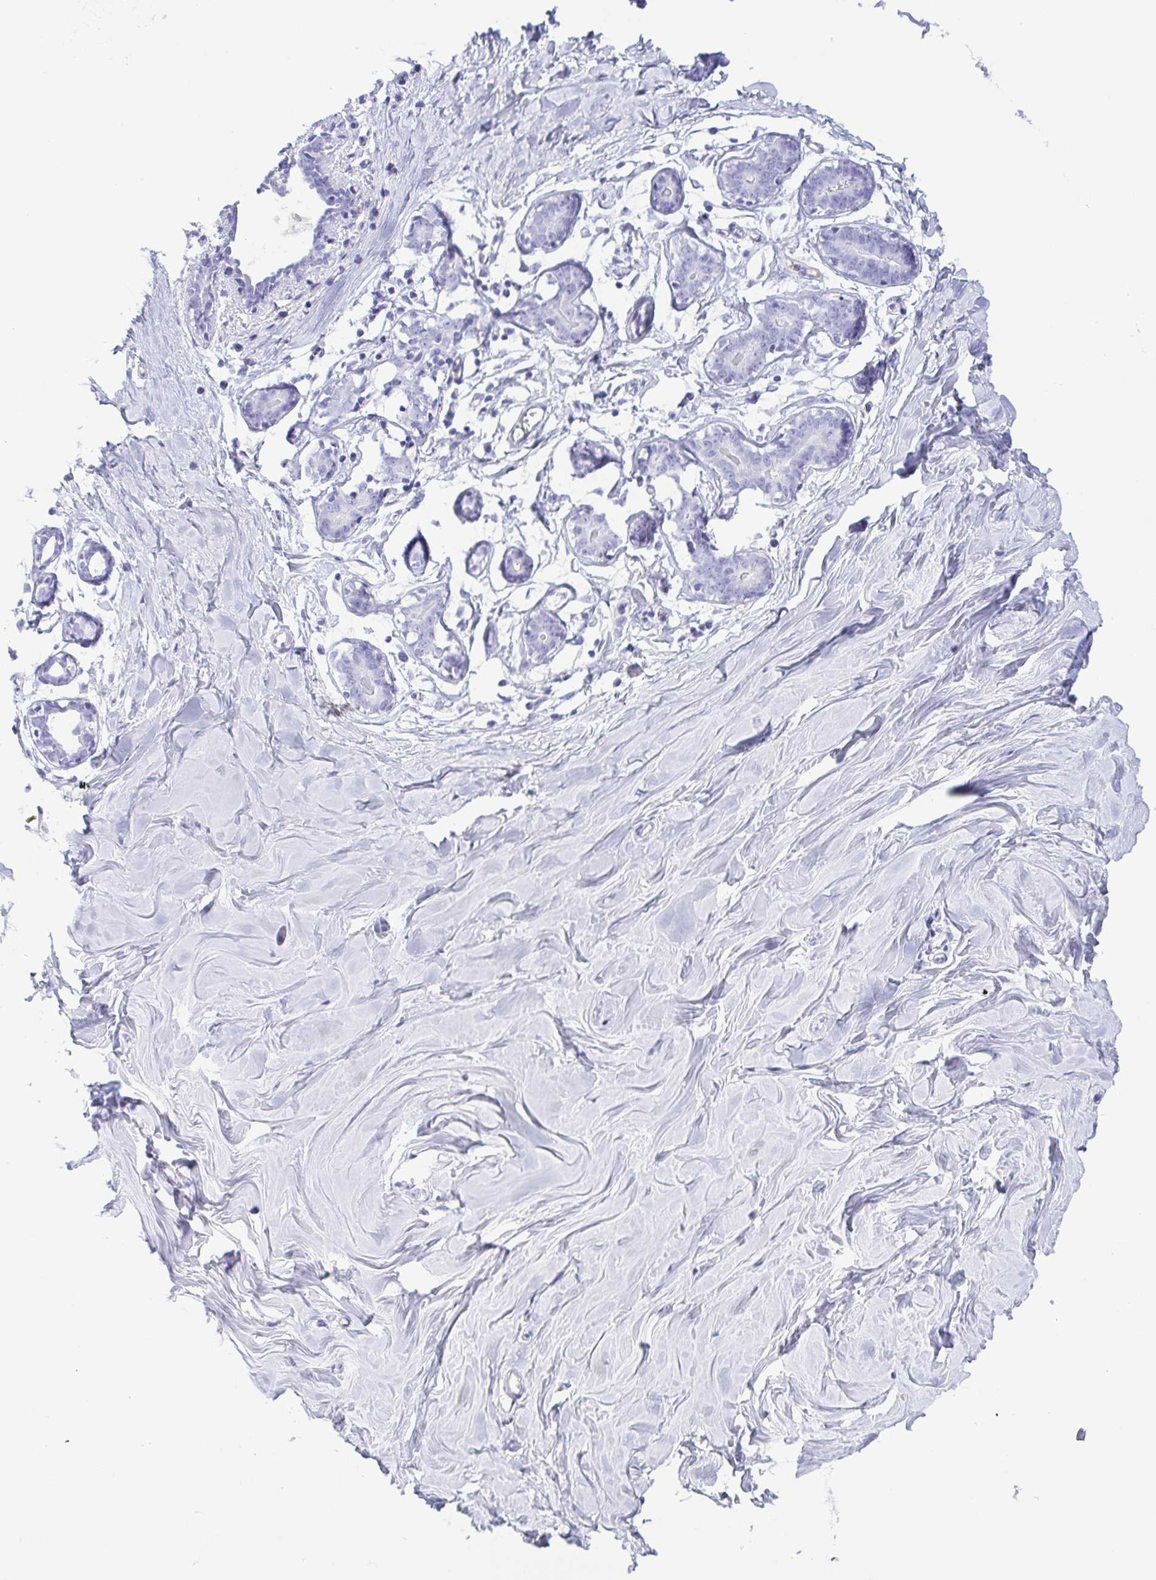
{"staining": {"intensity": "negative", "quantity": "none", "location": "none"}, "tissue": "breast", "cell_type": "Adipocytes", "image_type": "normal", "snomed": [{"axis": "morphology", "description": "Normal tissue, NOS"}, {"axis": "topography", "description": "Breast"}], "caption": "Human breast stained for a protein using immunohistochemistry (IHC) demonstrates no staining in adipocytes.", "gene": "GKN1", "patient": {"sex": "female", "age": 27}}